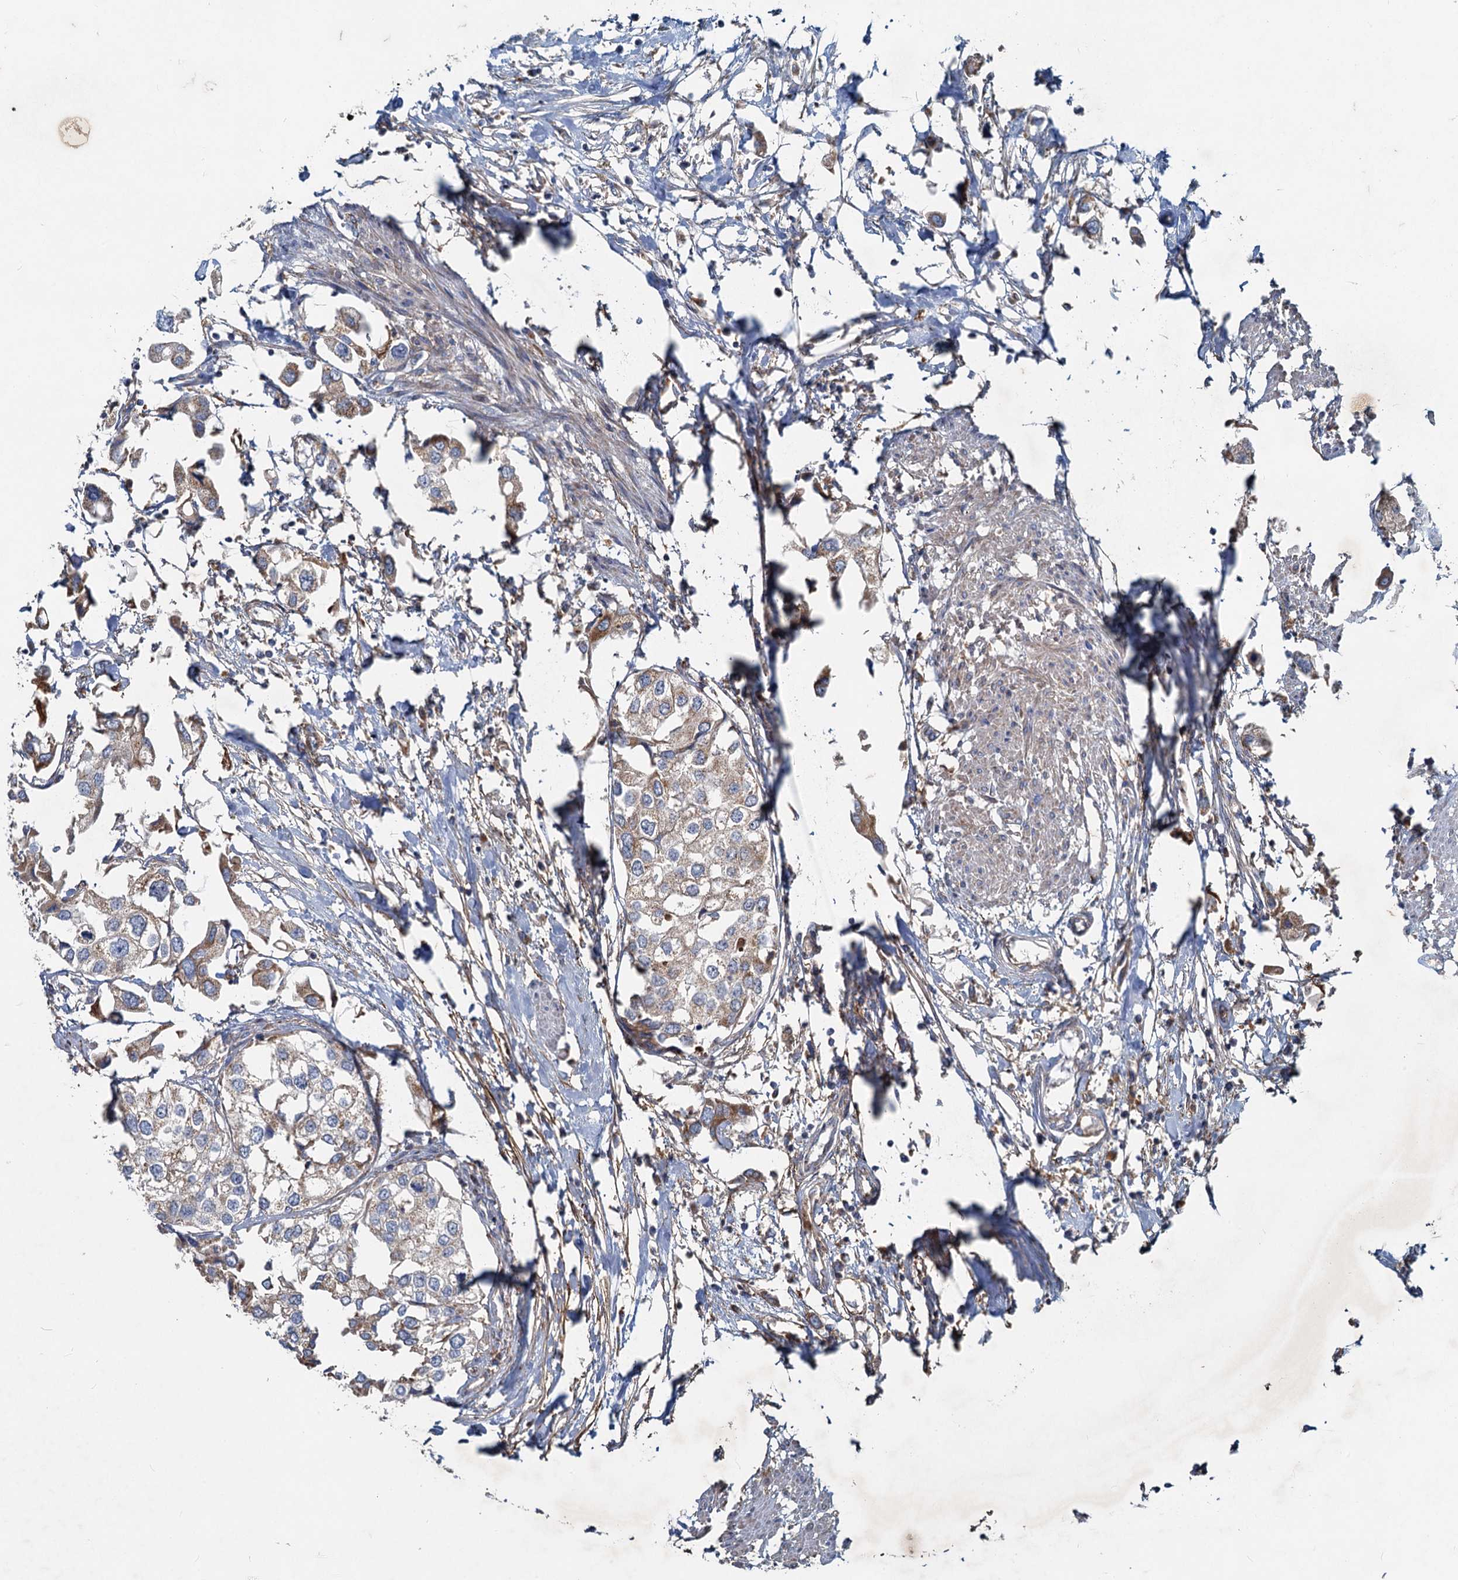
{"staining": {"intensity": "weak", "quantity": "25%-75%", "location": "cytoplasmic/membranous"}, "tissue": "urothelial cancer", "cell_type": "Tumor cells", "image_type": "cancer", "snomed": [{"axis": "morphology", "description": "Urothelial carcinoma, High grade"}, {"axis": "topography", "description": "Urinary bladder"}], "caption": "Immunohistochemistry (IHC) (DAB) staining of urothelial cancer shows weak cytoplasmic/membranous protein staining in approximately 25%-75% of tumor cells.", "gene": "ADCY2", "patient": {"sex": "male", "age": 64}}